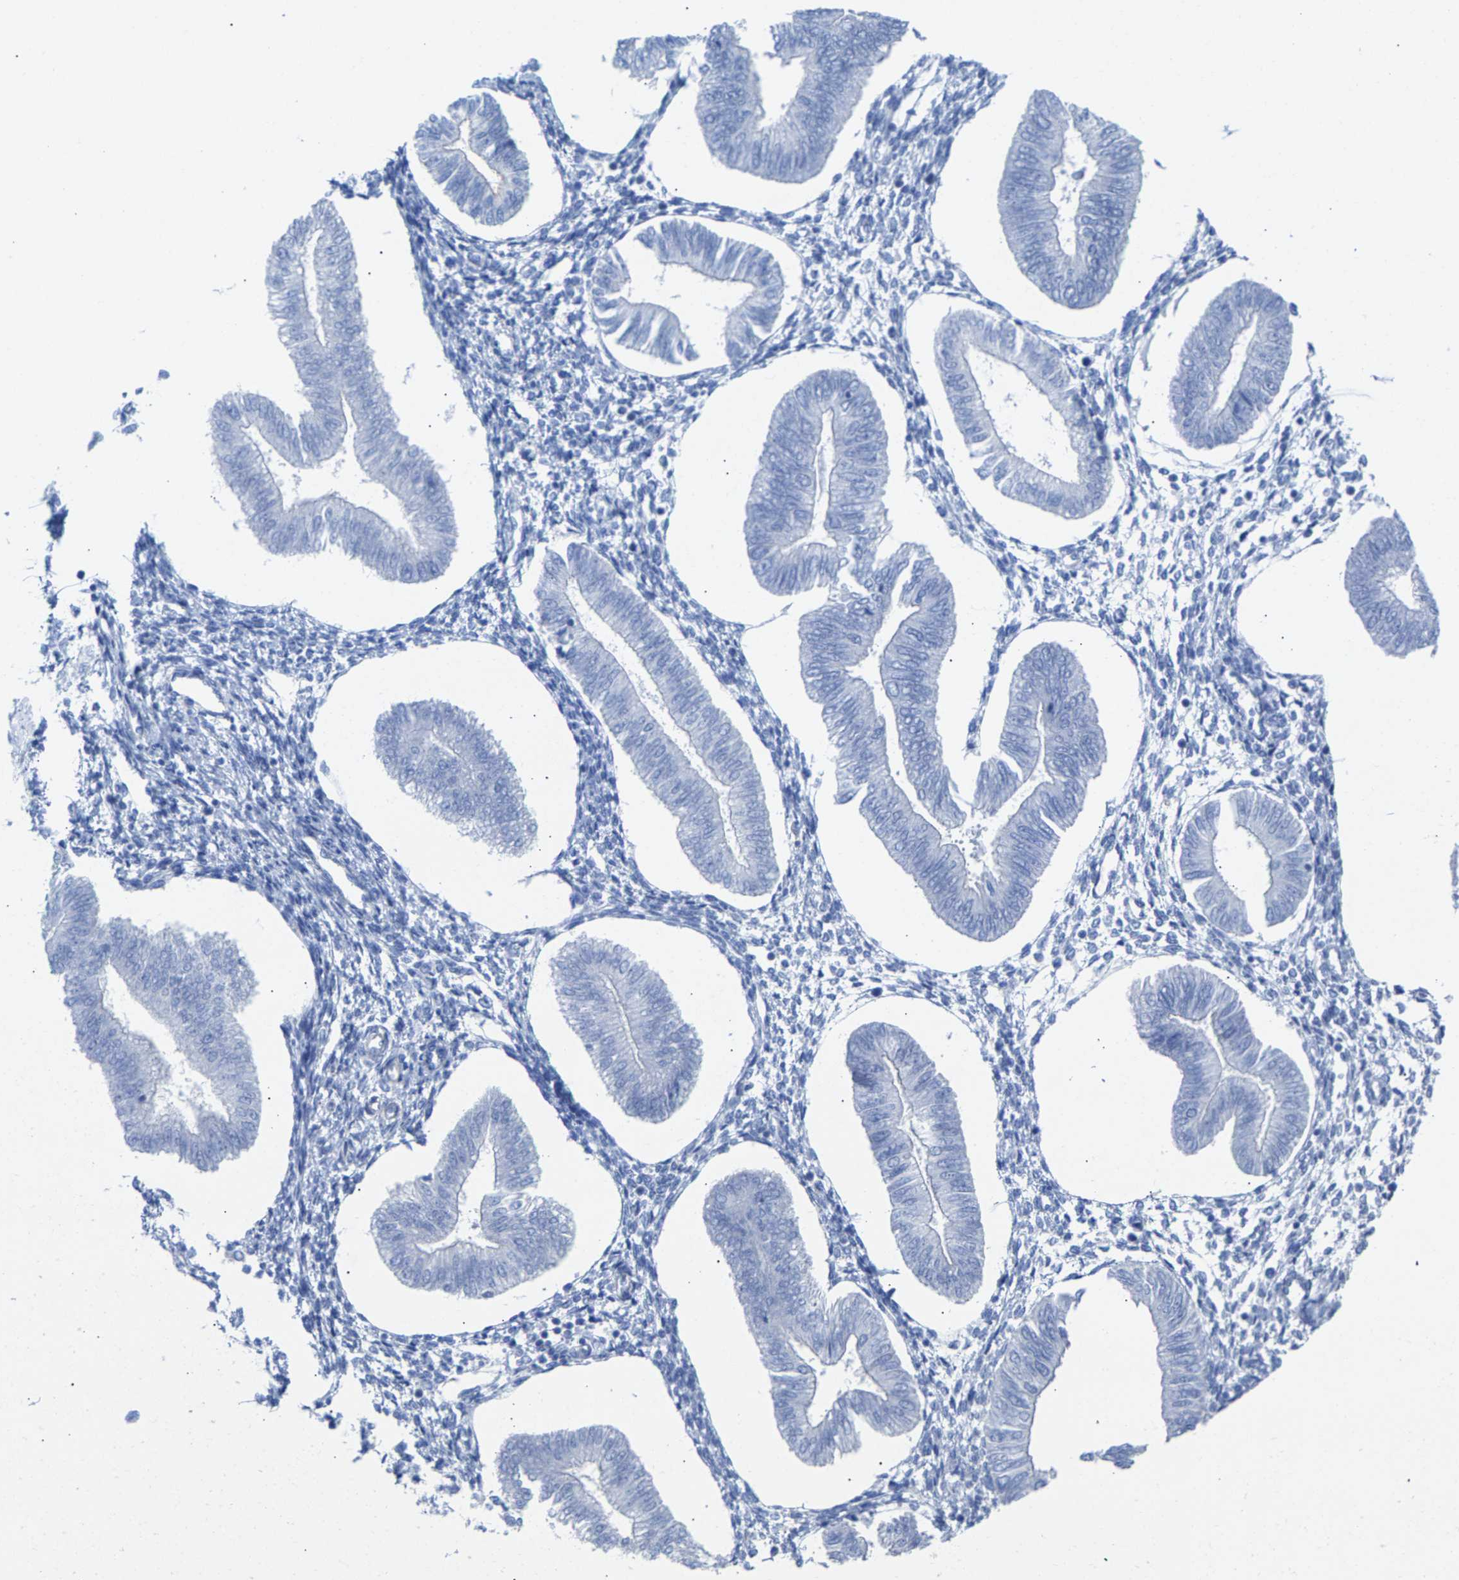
{"staining": {"intensity": "negative", "quantity": "none", "location": "none"}, "tissue": "endometrium", "cell_type": "Cells in endometrial stroma", "image_type": "normal", "snomed": [{"axis": "morphology", "description": "Normal tissue, NOS"}, {"axis": "topography", "description": "Endometrium"}], "caption": "Immunohistochemistry histopathology image of unremarkable endometrium stained for a protein (brown), which exhibits no staining in cells in endometrial stroma. The staining is performed using DAB (3,3'-diaminobenzidine) brown chromogen with nuclei counter-stained in using hematoxylin.", "gene": "CPA1", "patient": {"sex": "female", "age": 50}}